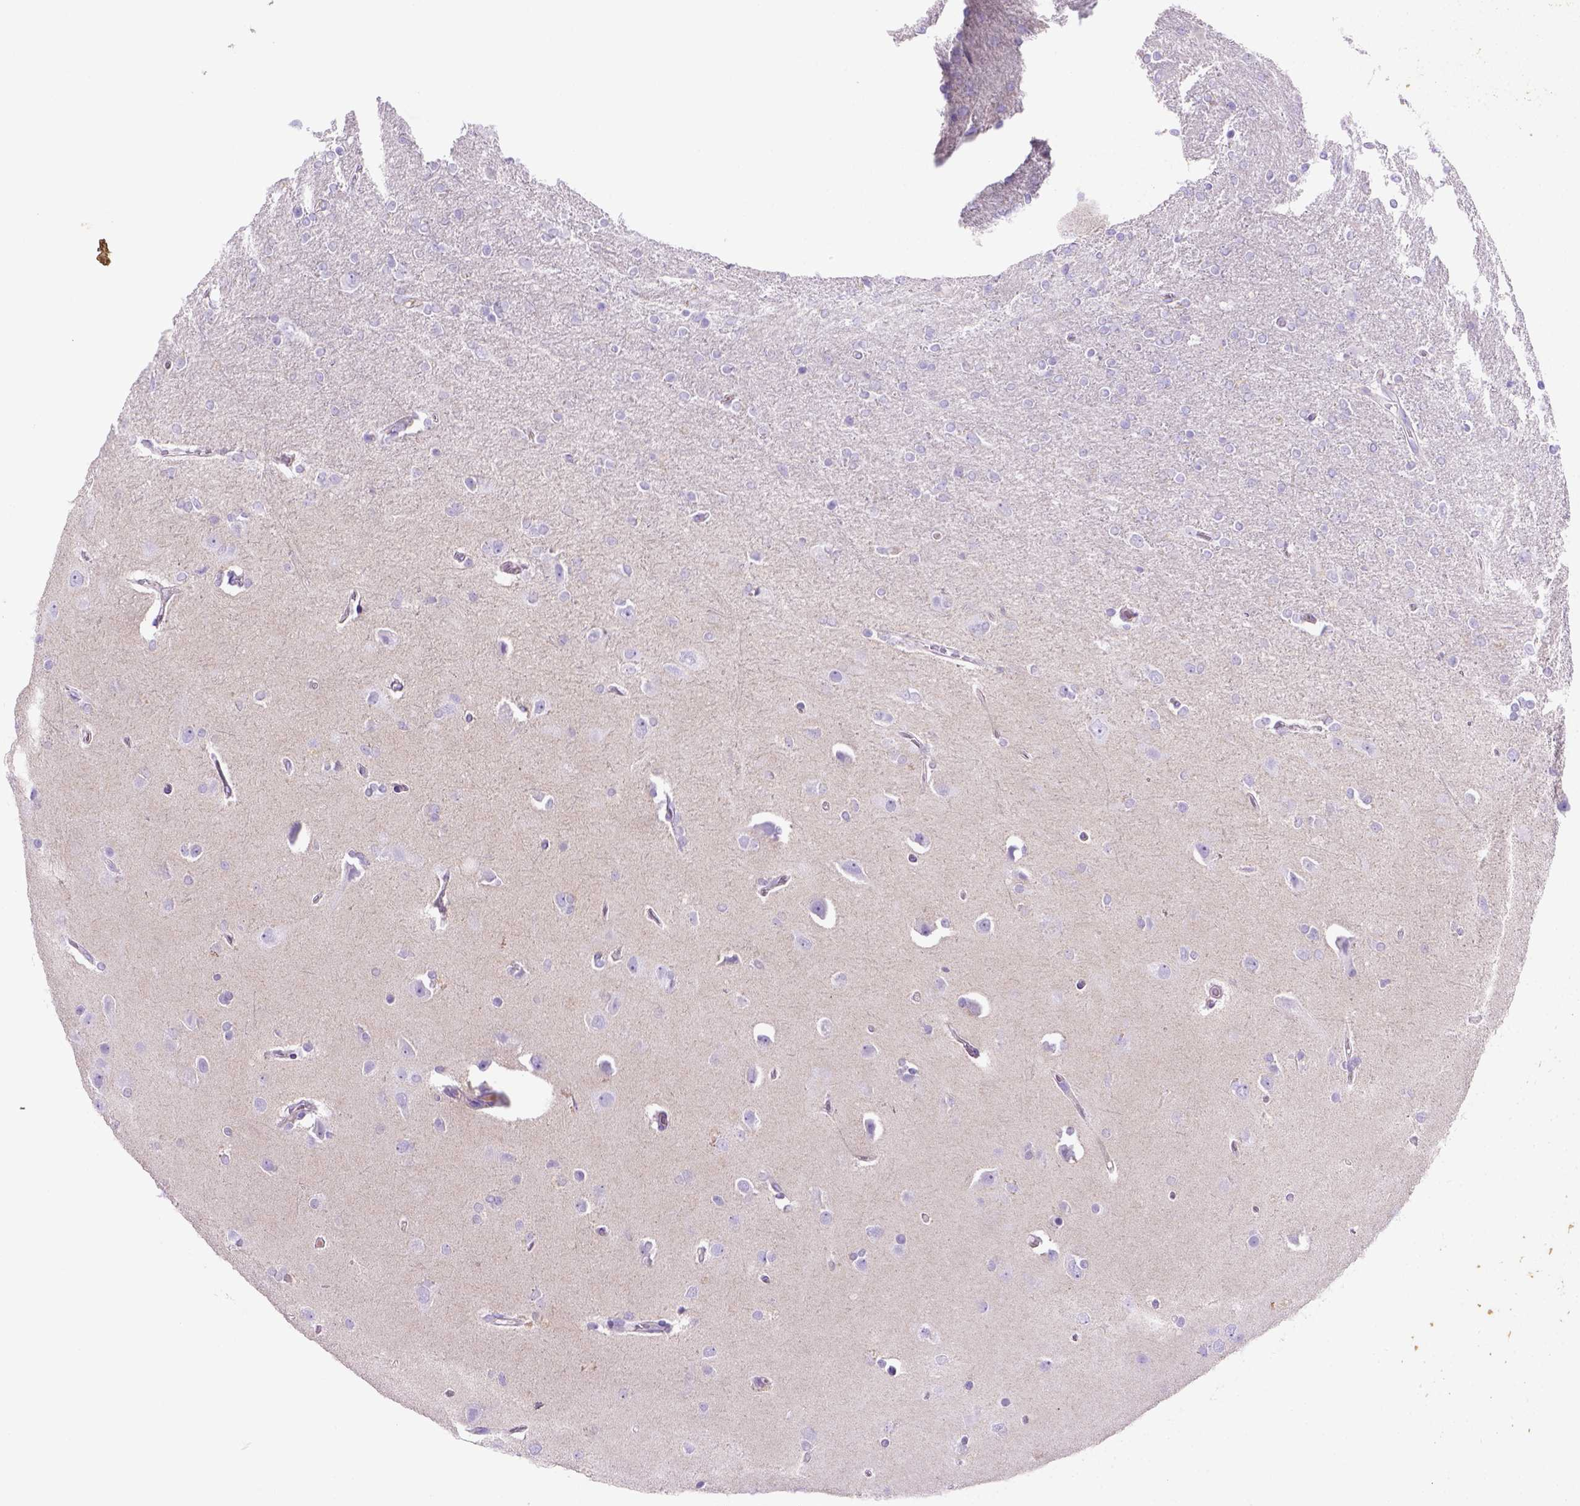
{"staining": {"intensity": "negative", "quantity": "none", "location": "none"}, "tissue": "glioma", "cell_type": "Tumor cells", "image_type": "cancer", "snomed": [{"axis": "morphology", "description": "Glioma, malignant, High grade"}, {"axis": "topography", "description": "Cerebral cortex"}], "caption": "Immunohistochemical staining of human malignant glioma (high-grade) displays no significant expression in tumor cells. Nuclei are stained in blue.", "gene": "SIRPD", "patient": {"sex": "male", "age": 70}}